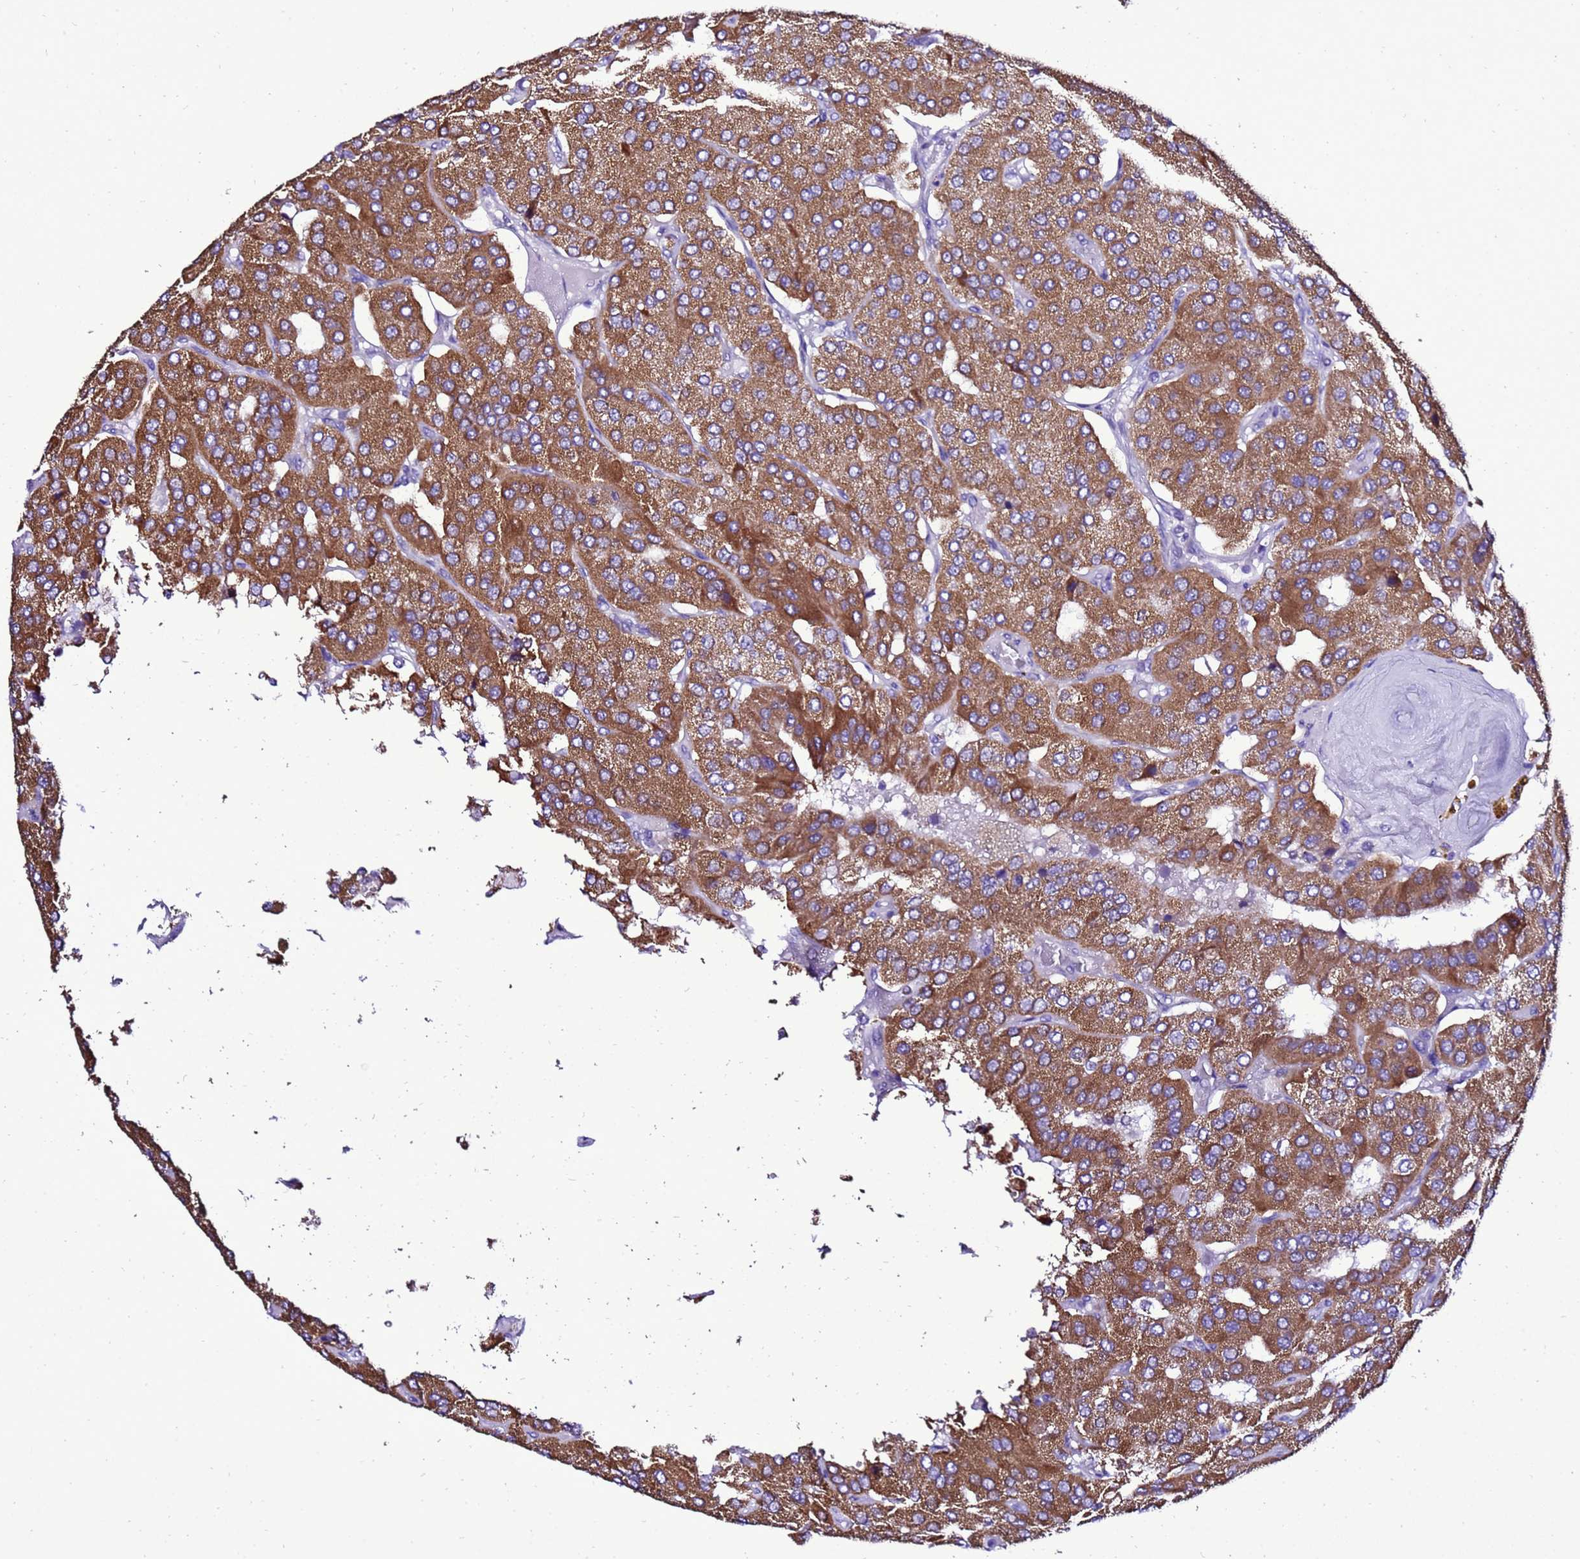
{"staining": {"intensity": "strong", "quantity": ">75%", "location": "cytoplasmic/membranous"}, "tissue": "parathyroid gland", "cell_type": "Glandular cells", "image_type": "normal", "snomed": [{"axis": "morphology", "description": "Normal tissue, NOS"}, {"axis": "morphology", "description": "Adenoma, NOS"}, {"axis": "topography", "description": "Parathyroid gland"}], "caption": "Strong cytoplasmic/membranous expression for a protein is present in approximately >75% of glandular cells of unremarkable parathyroid gland using immunohistochemistry.", "gene": "DPH6", "patient": {"sex": "female", "age": 86}}